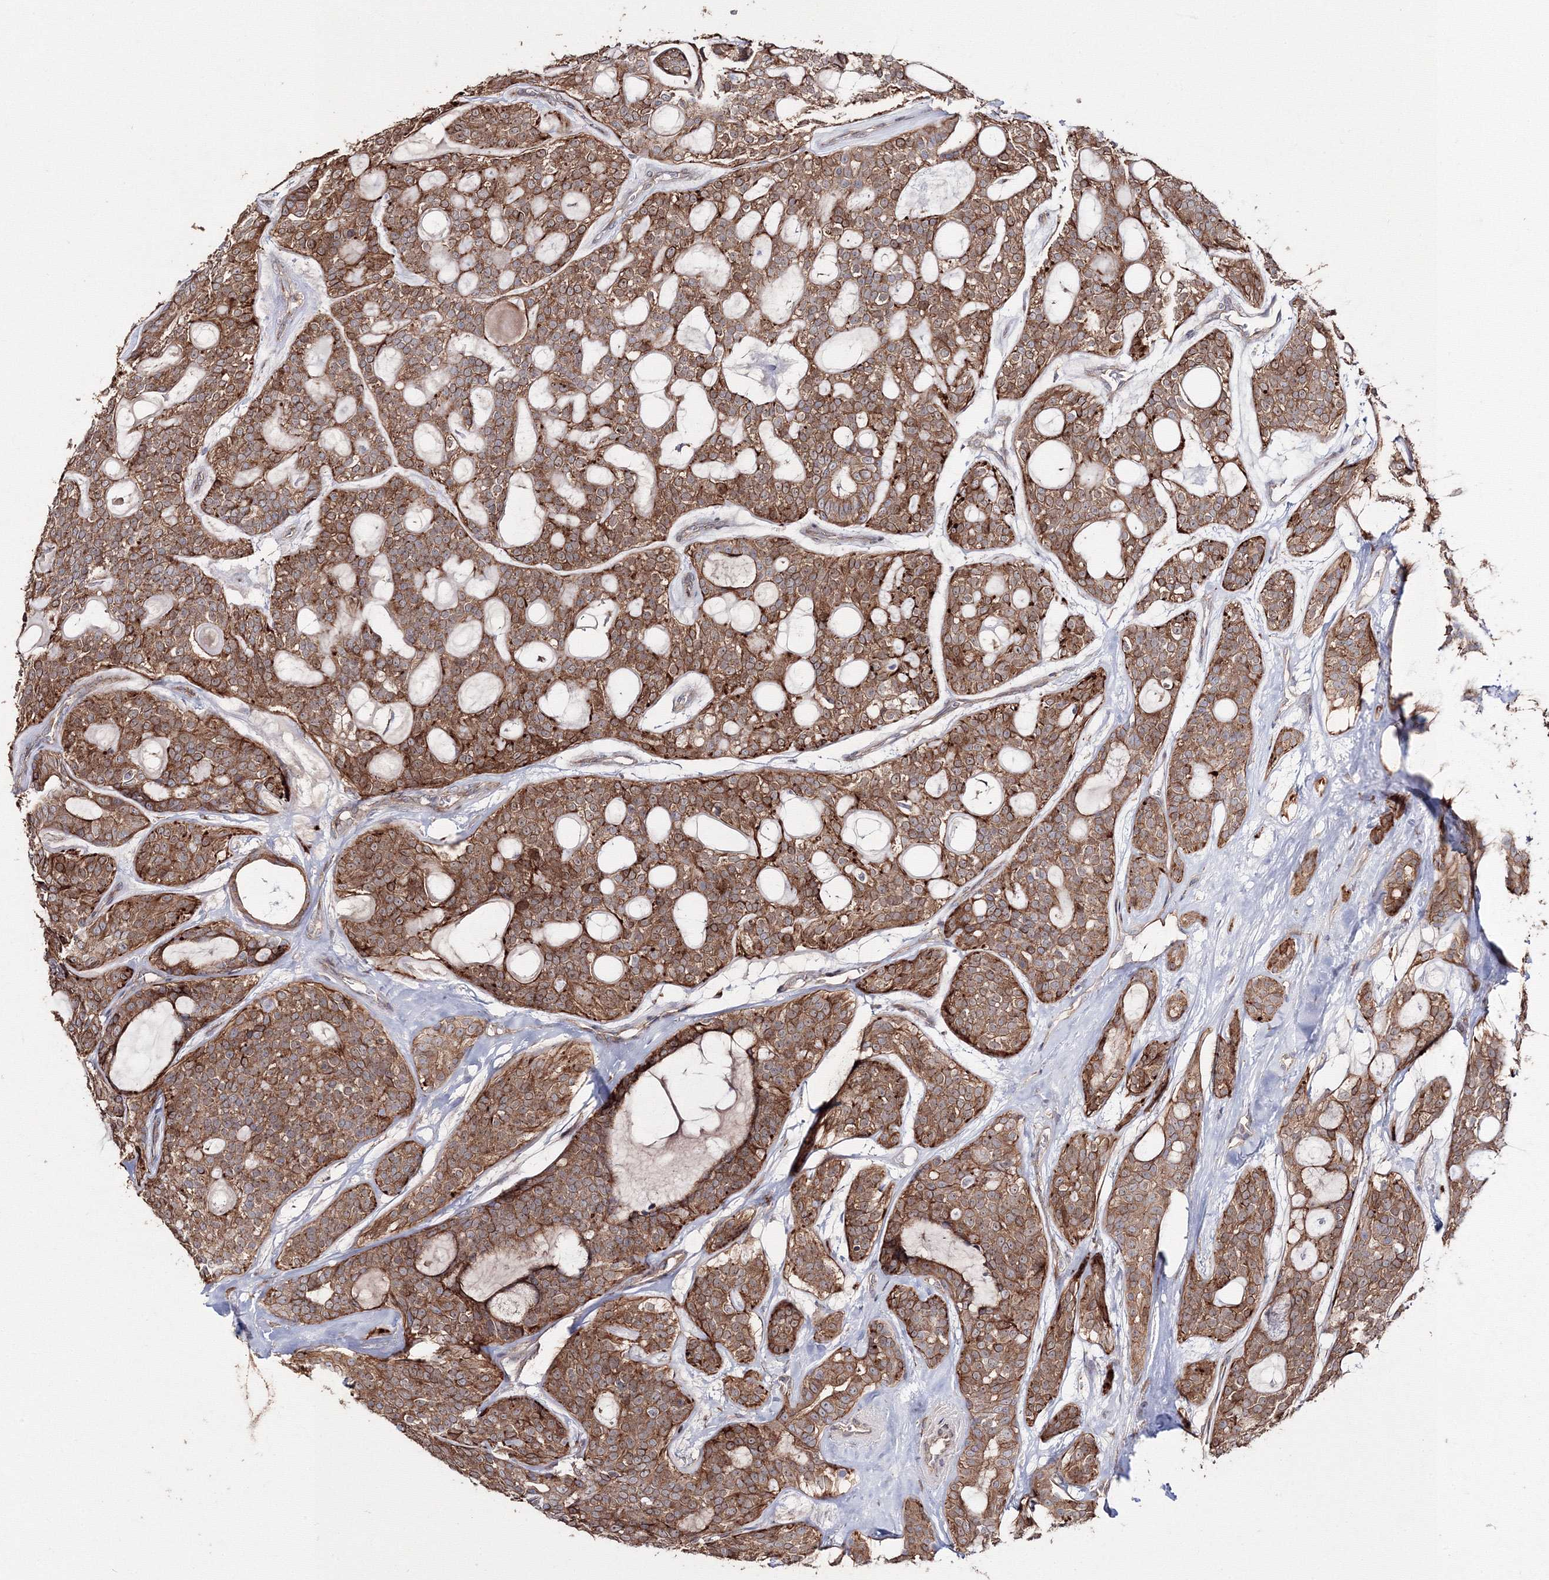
{"staining": {"intensity": "moderate", "quantity": ">75%", "location": "cytoplasmic/membranous"}, "tissue": "head and neck cancer", "cell_type": "Tumor cells", "image_type": "cancer", "snomed": [{"axis": "morphology", "description": "Adenocarcinoma, NOS"}, {"axis": "topography", "description": "Head-Neck"}], "caption": "Head and neck adenocarcinoma was stained to show a protein in brown. There is medium levels of moderate cytoplasmic/membranous expression in approximately >75% of tumor cells.", "gene": "DDO", "patient": {"sex": "male", "age": 66}}